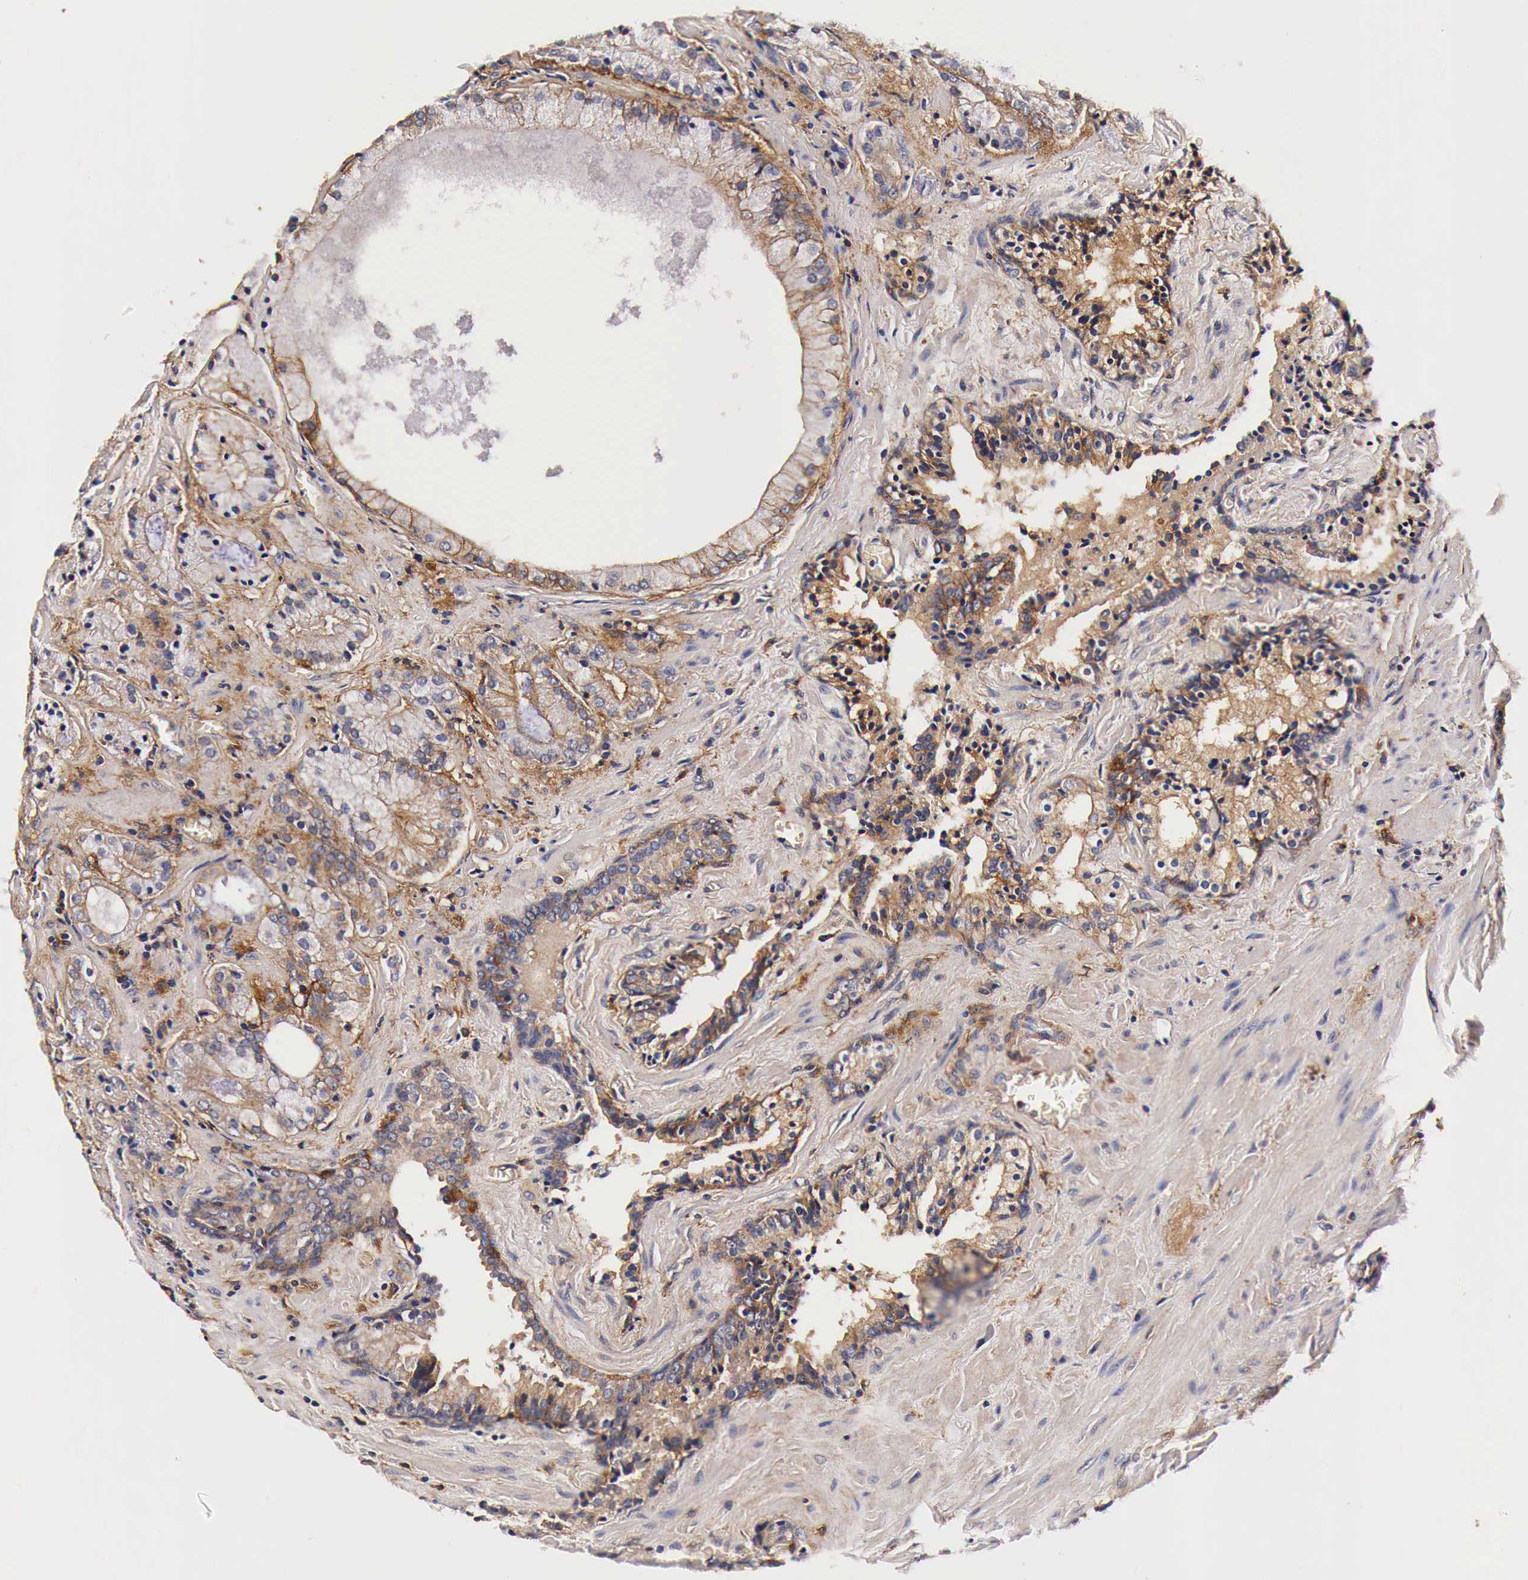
{"staining": {"intensity": "moderate", "quantity": ">75%", "location": "cytoplasmic/membranous"}, "tissue": "prostate cancer", "cell_type": "Tumor cells", "image_type": "cancer", "snomed": [{"axis": "morphology", "description": "Adenocarcinoma, Medium grade"}, {"axis": "topography", "description": "Prostate"}], "caption": "Protein positivity by immunohistochemistry demonstrates moderate cytoplasmic/membranous staining in approximately >75% of tumor cells in prostate cancer (medium-grade adenocarcinoma). (DAB IHC, brown staining for protein, blue staining for nuclei).", "gene": "RP2", "patient": {"sex": "male", "age": 70}}